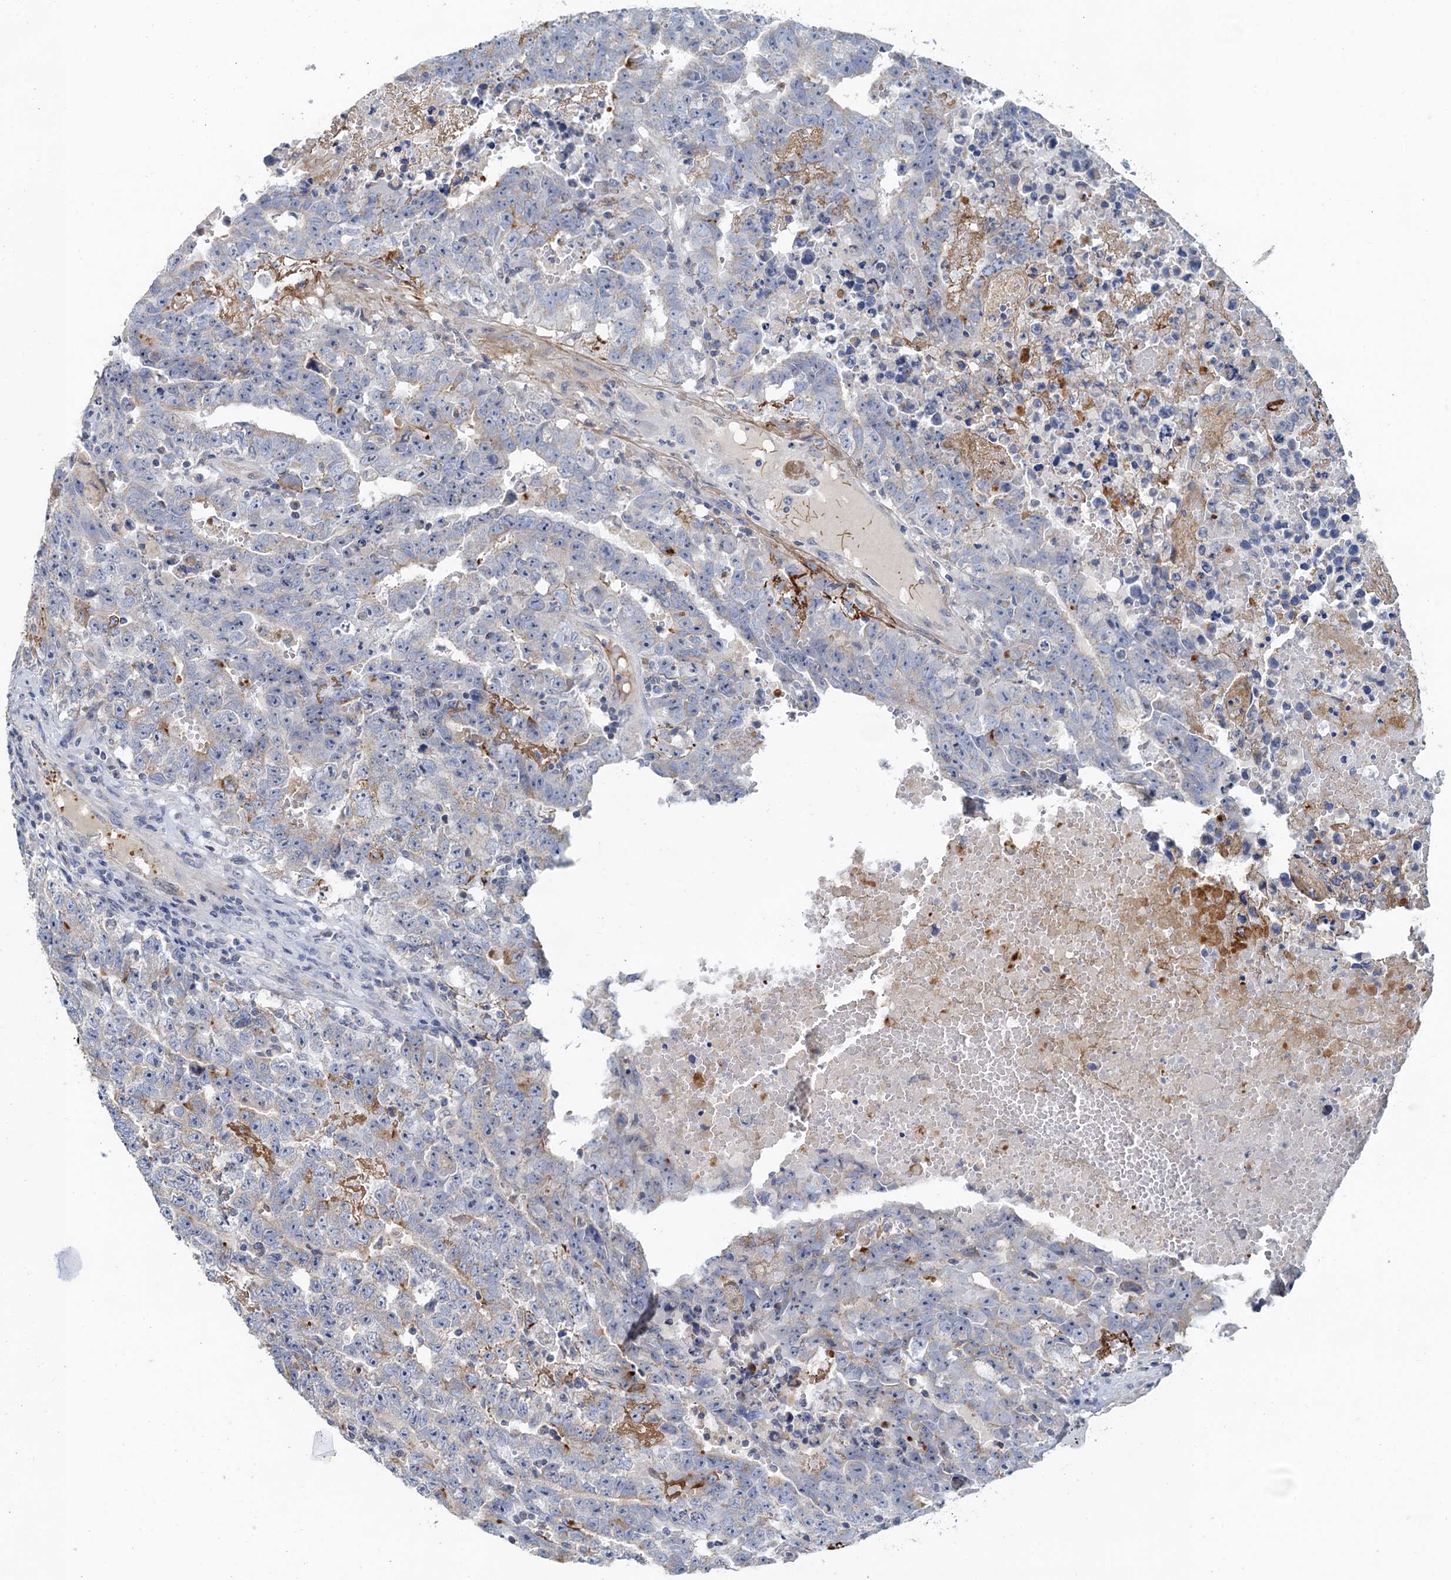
{"staining": {"intensity": "negative", "quantity": "none", "location": "none"}, "tissue": "testis cancer", "cell_type": "Tumor cells", "image_type": "cancer", "snomed": [{"axis": "morphology", "description": "Carcinoma, Embryonal, NOS"}, {"axis": "topography", "description": "Testis"}], "caption": "Tumor cells are negative for protein expression in human testis cancer. Nuclei are stained in blue.", "gene": "PLLP", "patient": {"sex": "male", "age": 25}}